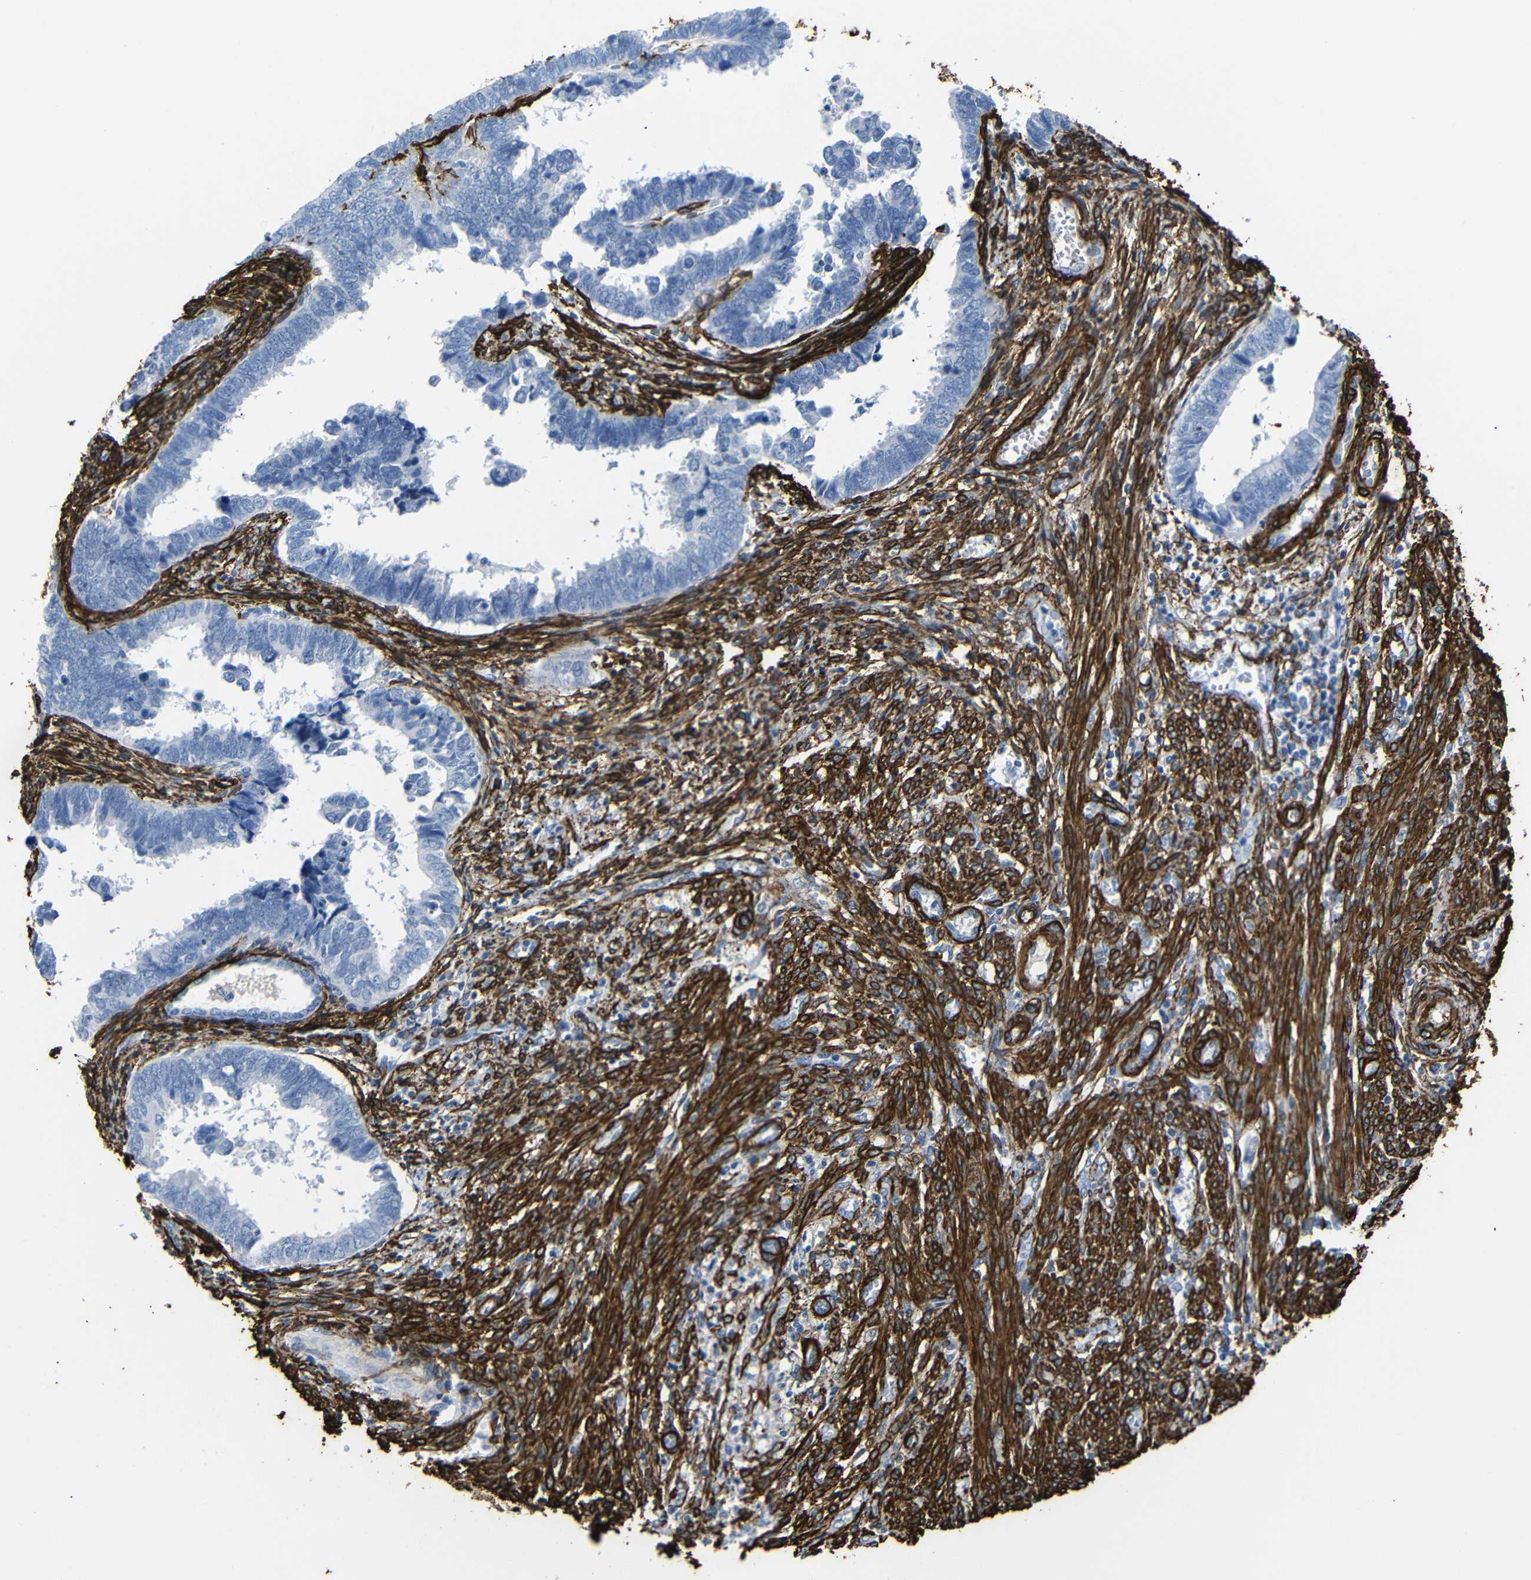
{"staining": {"intensity": "negative", "quantity": "none", "location": "none"}, "tissue": "endometrial cancer", "cell_type": "Tumor cells", "image_type": "cancer", "snomed": [{"axis": "morphology", "description": "Adenocarcinoma, NOS"}, {"axis": "topography", "description": "Endometrium"}], "caption": "Protein analysis of endometrial adenocarcinoma displays no significant expression in tumor cells.", "gene": "ACTA2", "patient": {"sex": "female", "age": 75}}